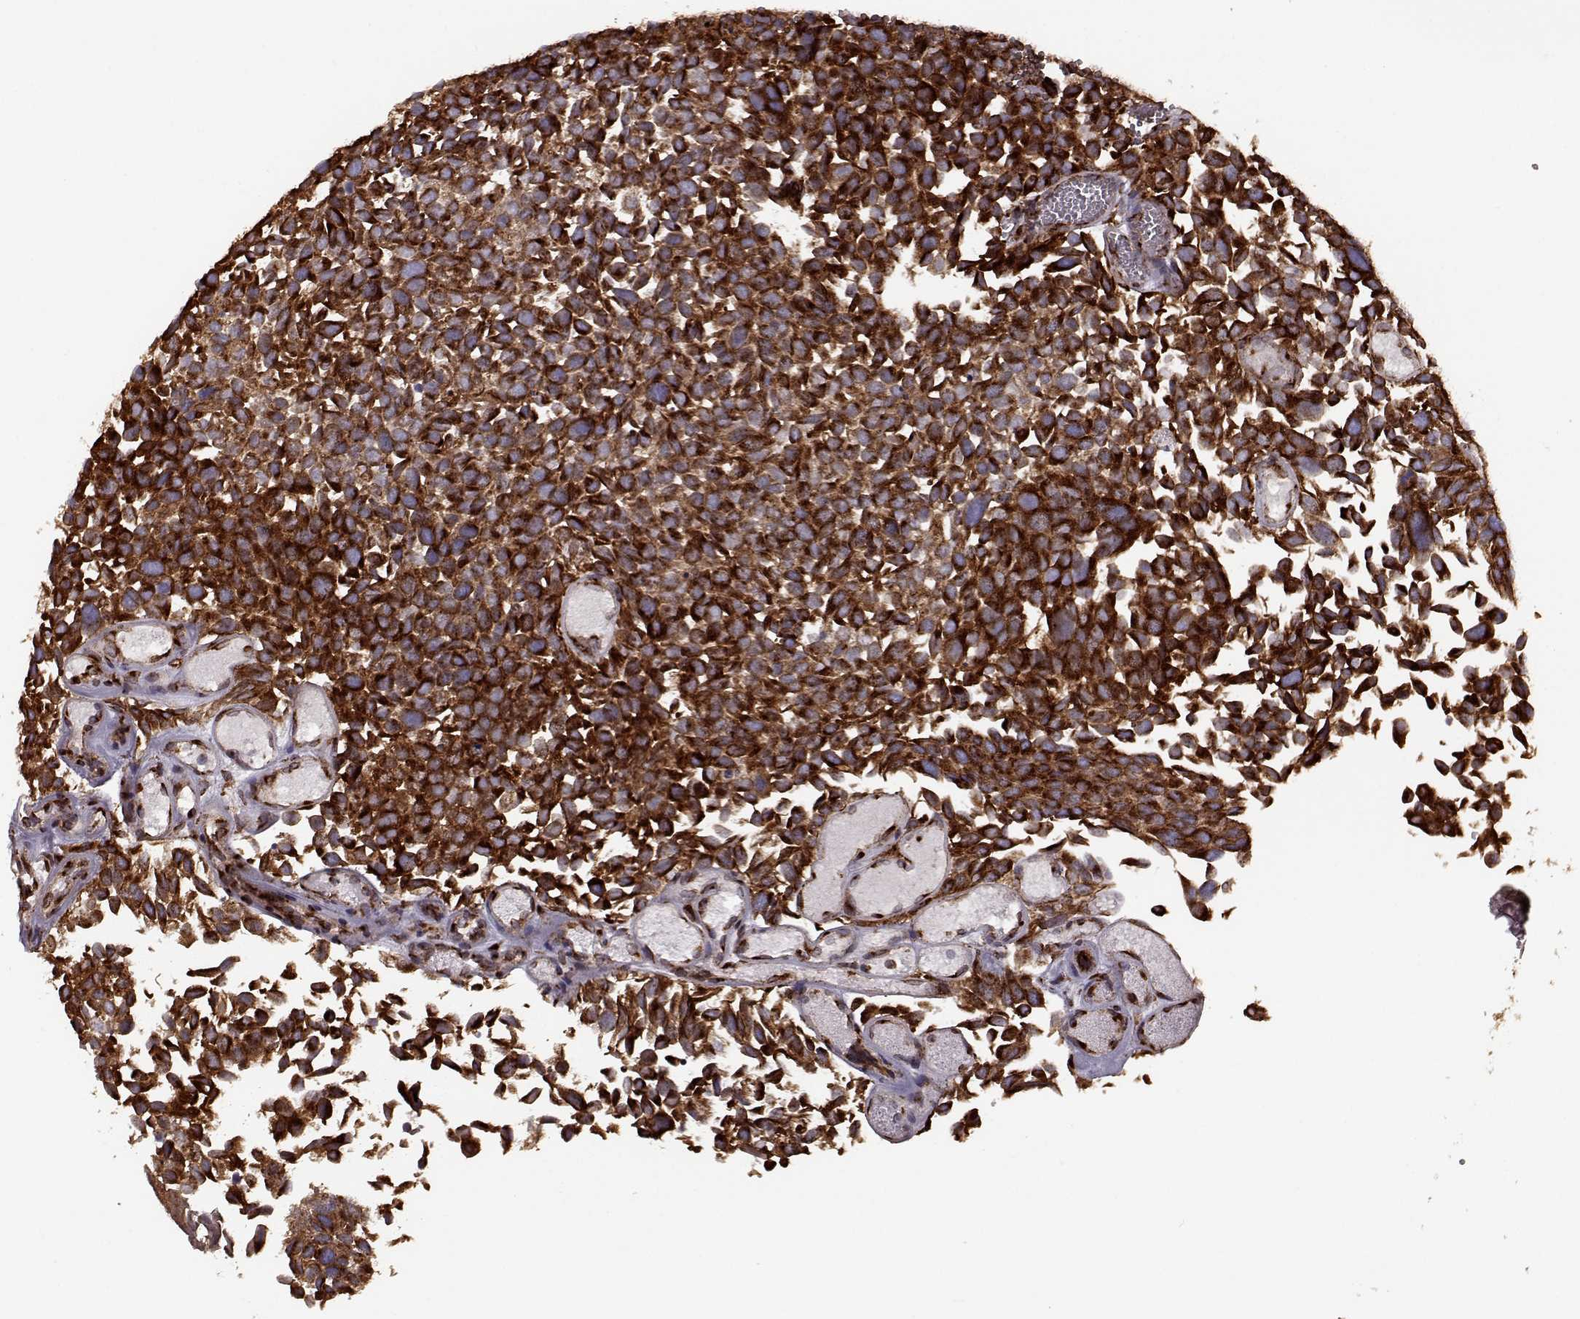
{"staining": {"intensity": "strong", "quantity": ">75%", "location": "cytoplasmic/membranous"}, "tissue": "urothelial cancer", "cell_type": "Tumor cells", "image_type": "cancer", "snomed": [{"axis": "morphology", "description": "Urothelial carcinoma, Low grade"}, {"axis": "topography", "description": "Urinary bladder"}], "caption": "IHC of urothelial cancer reveals high levels of strong cytoplasmic/membranous staining in about >75% of tumor cells.", "gene": "YIPF5", "patient": {"sex": "female", "age": 69}}